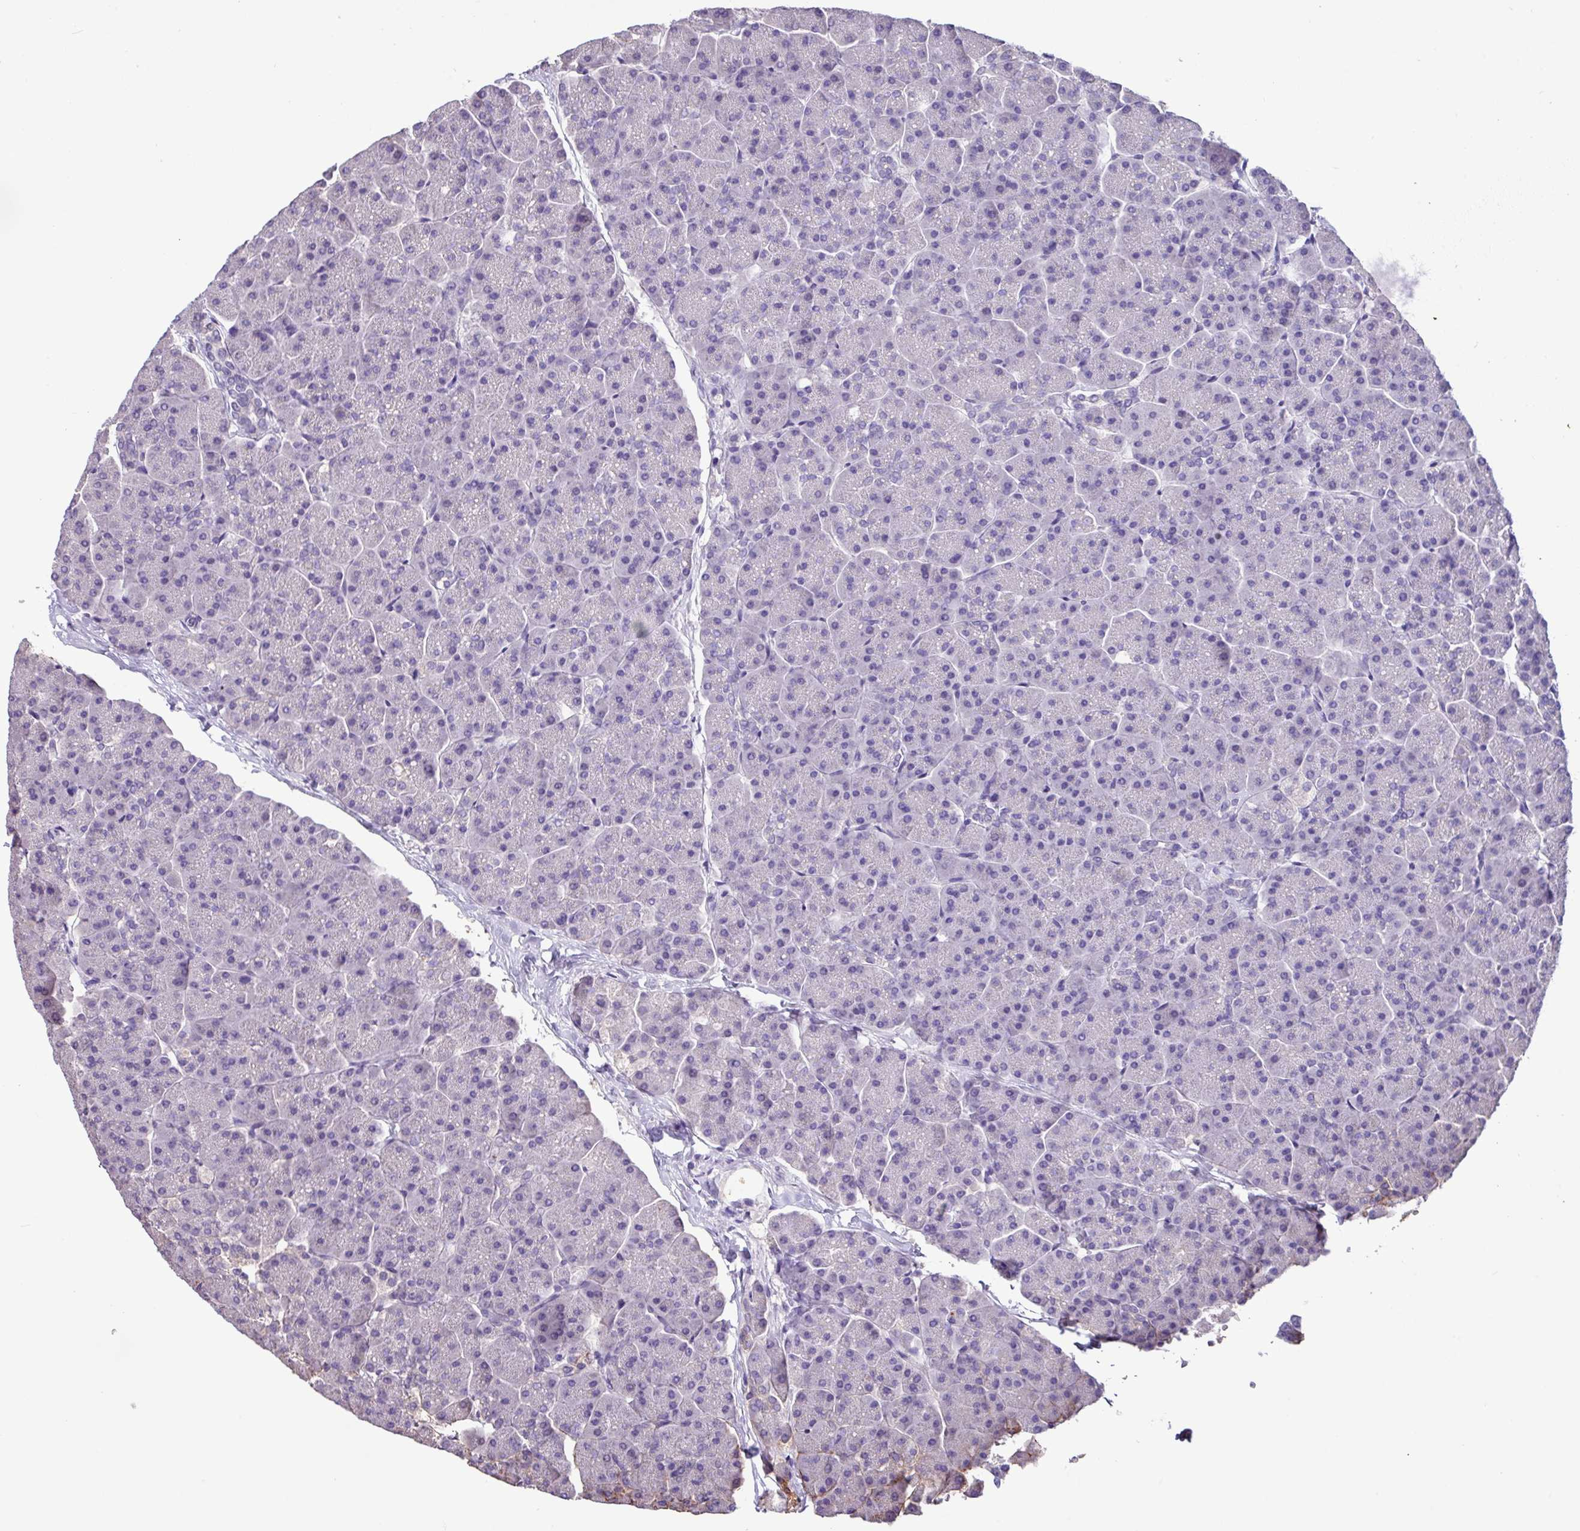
{"staining": {"intensity": "moderate", "quantity": "<25%", "location": "cytoplasmic/membranous"}, "tissue": "pancreas", "cell_type": "Exocrine glandular cells", "image_type": "normal", "snomed": [{"axis": "morphology", "description": "Normal tissue, NOS"}, {"axis": "topography", "description": "Pancreas"}, {"axis": "topography", "description": "Peripheral nerve tissue"}], "caption": "This is a photomicrograph of IHC staining of benign pancreas, which shows moderate positivity in the cytoplasmic/membranous of exocrine glandular cells.", "gene": "EPCAM", "patient": {"sex": "male", "age": 54}}